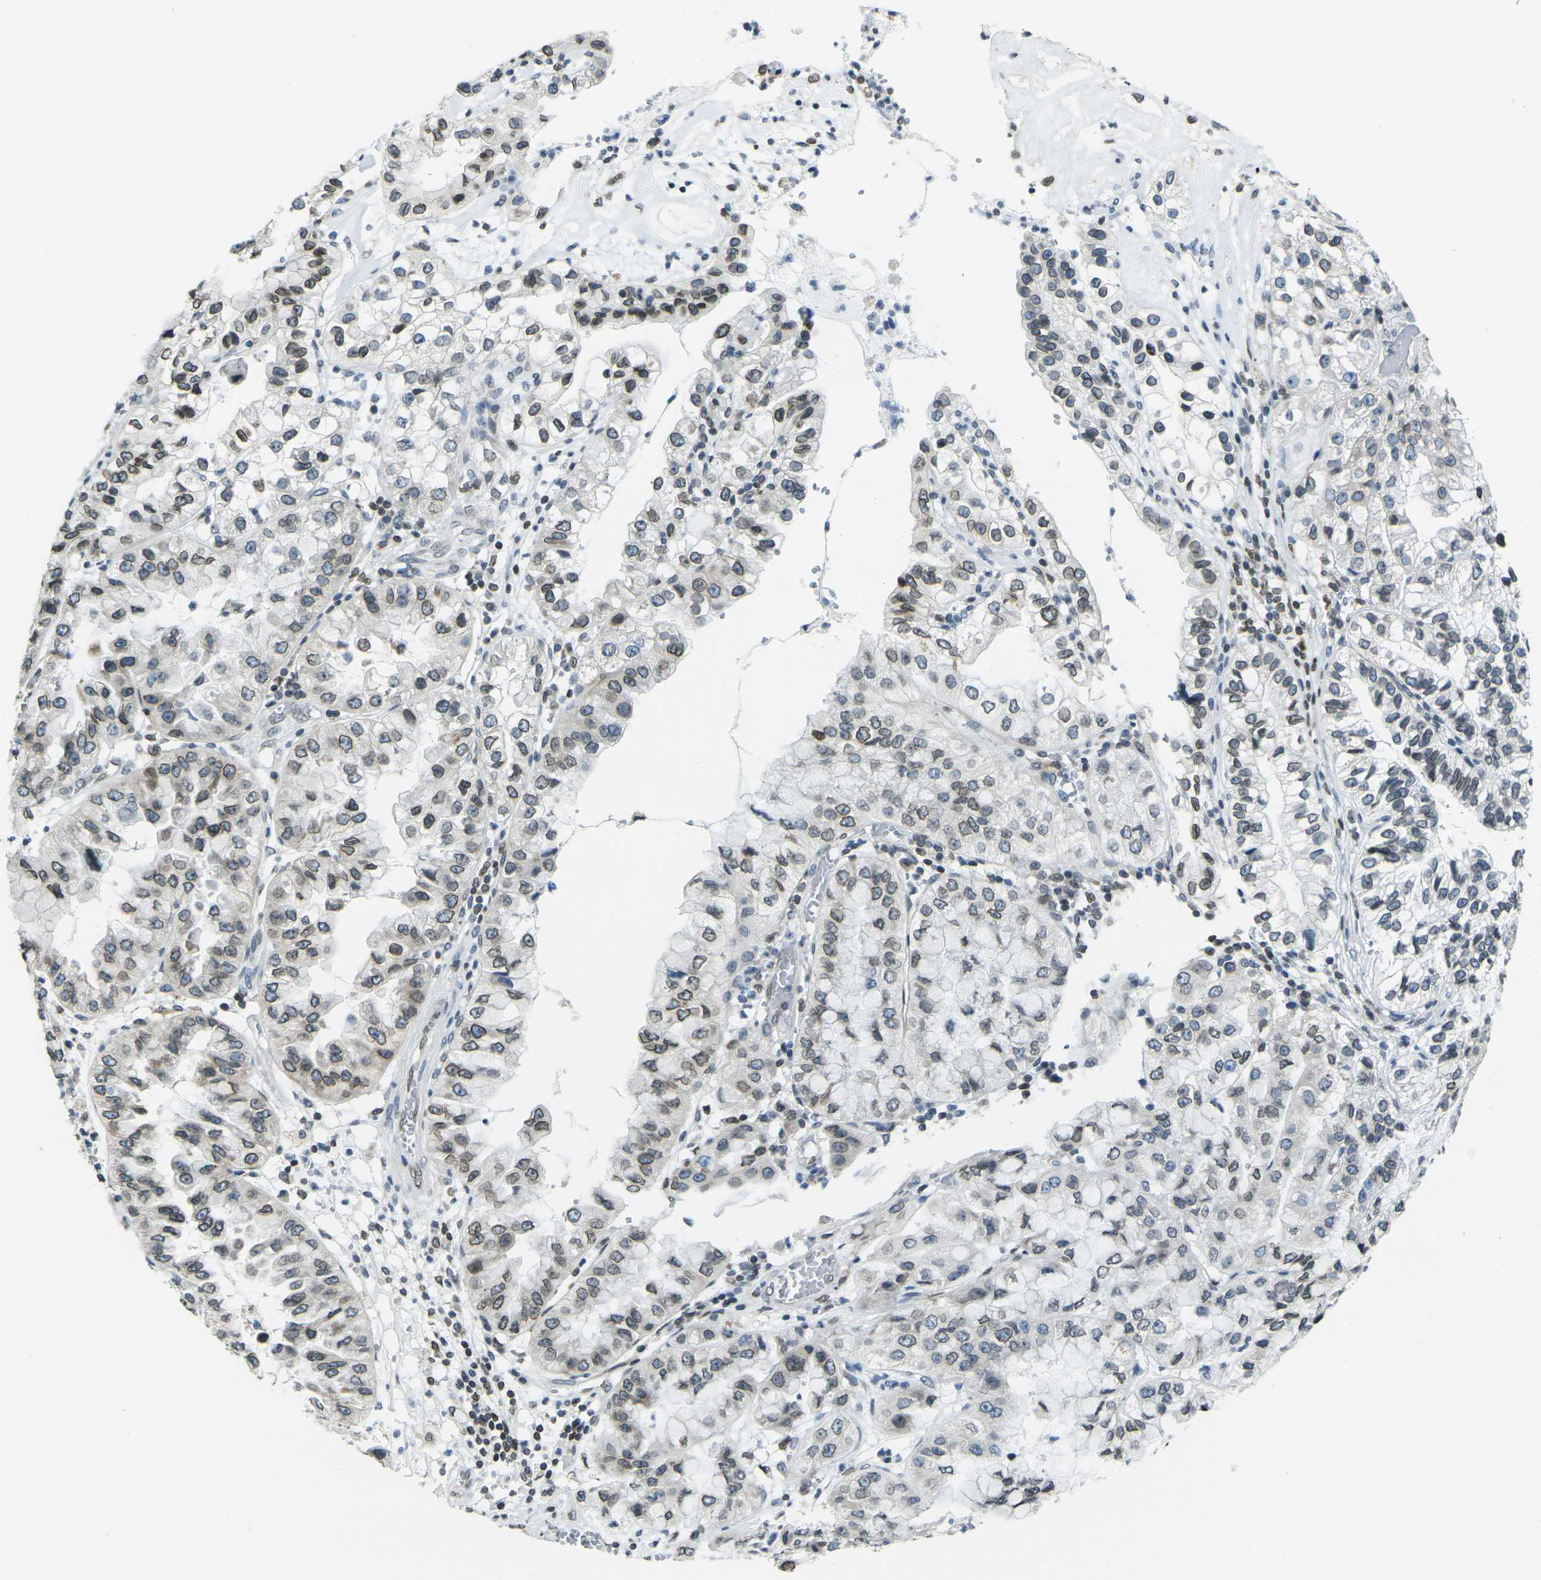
{"staining": {"intensity": "moderate", "quantity": ">75%", "location": "cytoplasmic/membranous,nuclear"}, "tissue": "liver cancer", "cell_type": "Tumor cells", "image_type": "cancer", "snomed": [{"axis": "morphology", "description": "Cholangiocarcinoma"}, {"axis": "topography", "description": "Liver"}], "caption": "Immunohistochemical staining of human liver cancer (cholangiocarcinoma) exhibits medium levels of moderate cytoplasmic/membranous and nuclear protein positivity in approximately >75% of tumor cells.", "gene": "BRDT", "patient": {"sex": "female", "age": 79}}